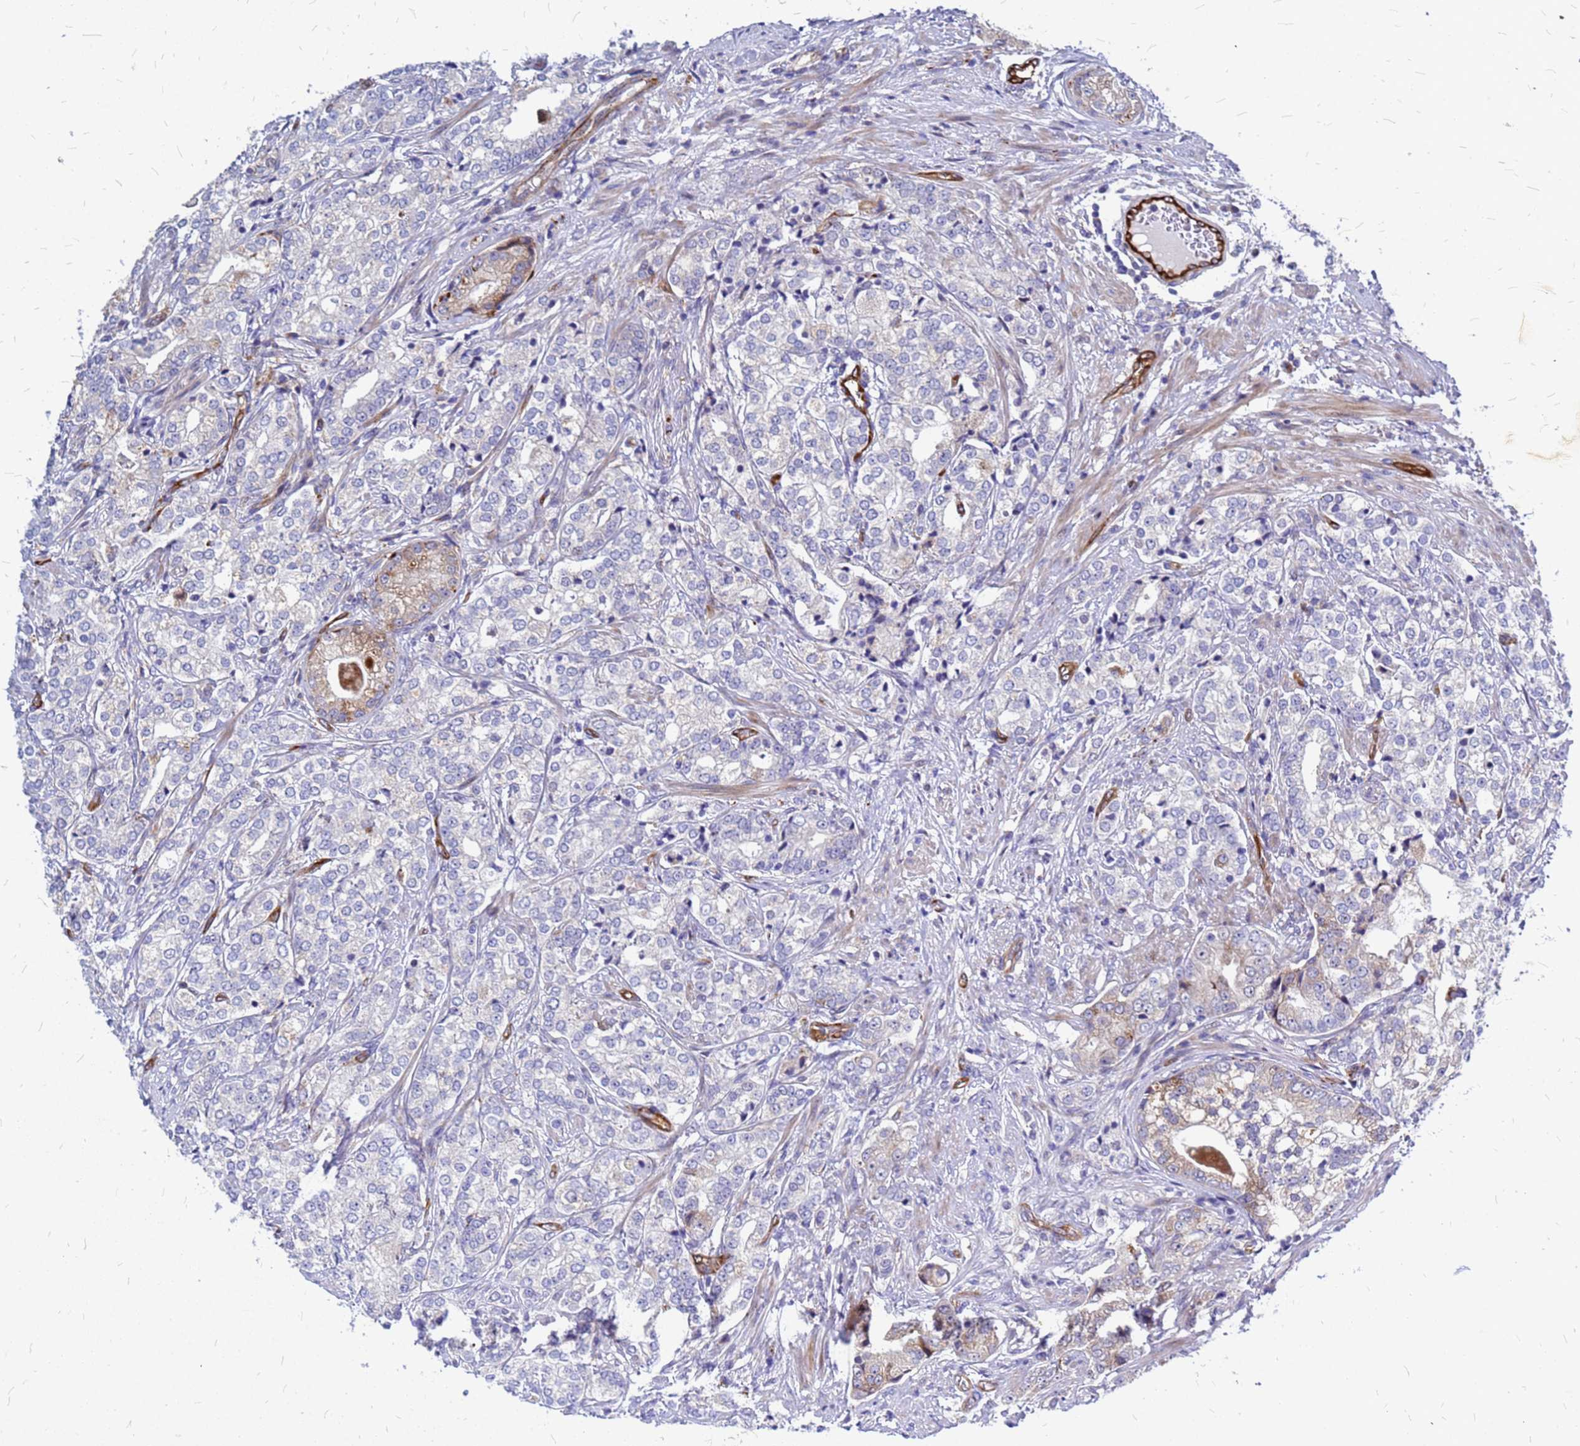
{"staining": {"intensity": "moderate", "quantity": "<25%", "location": "cytoplasmic/membranous"}, "tissue": "prostate cancer", "cell_type": "Tumor cells", "image_type": "cancer", "snomed": [{"axis": "morphology", "description": "Adenocarcinoma, High grade"}, {"axis": "topography", "description": "Prostate"}], "caption": "This is a photomicrograph of IHC staining of prostate high-grade adenocarcinoma, which shows moderate positivity in the cytoplasmic/membranous of tumor cells.", "gene": "NOSTRIN", "patient": {"sex": "male", "age": 69}}